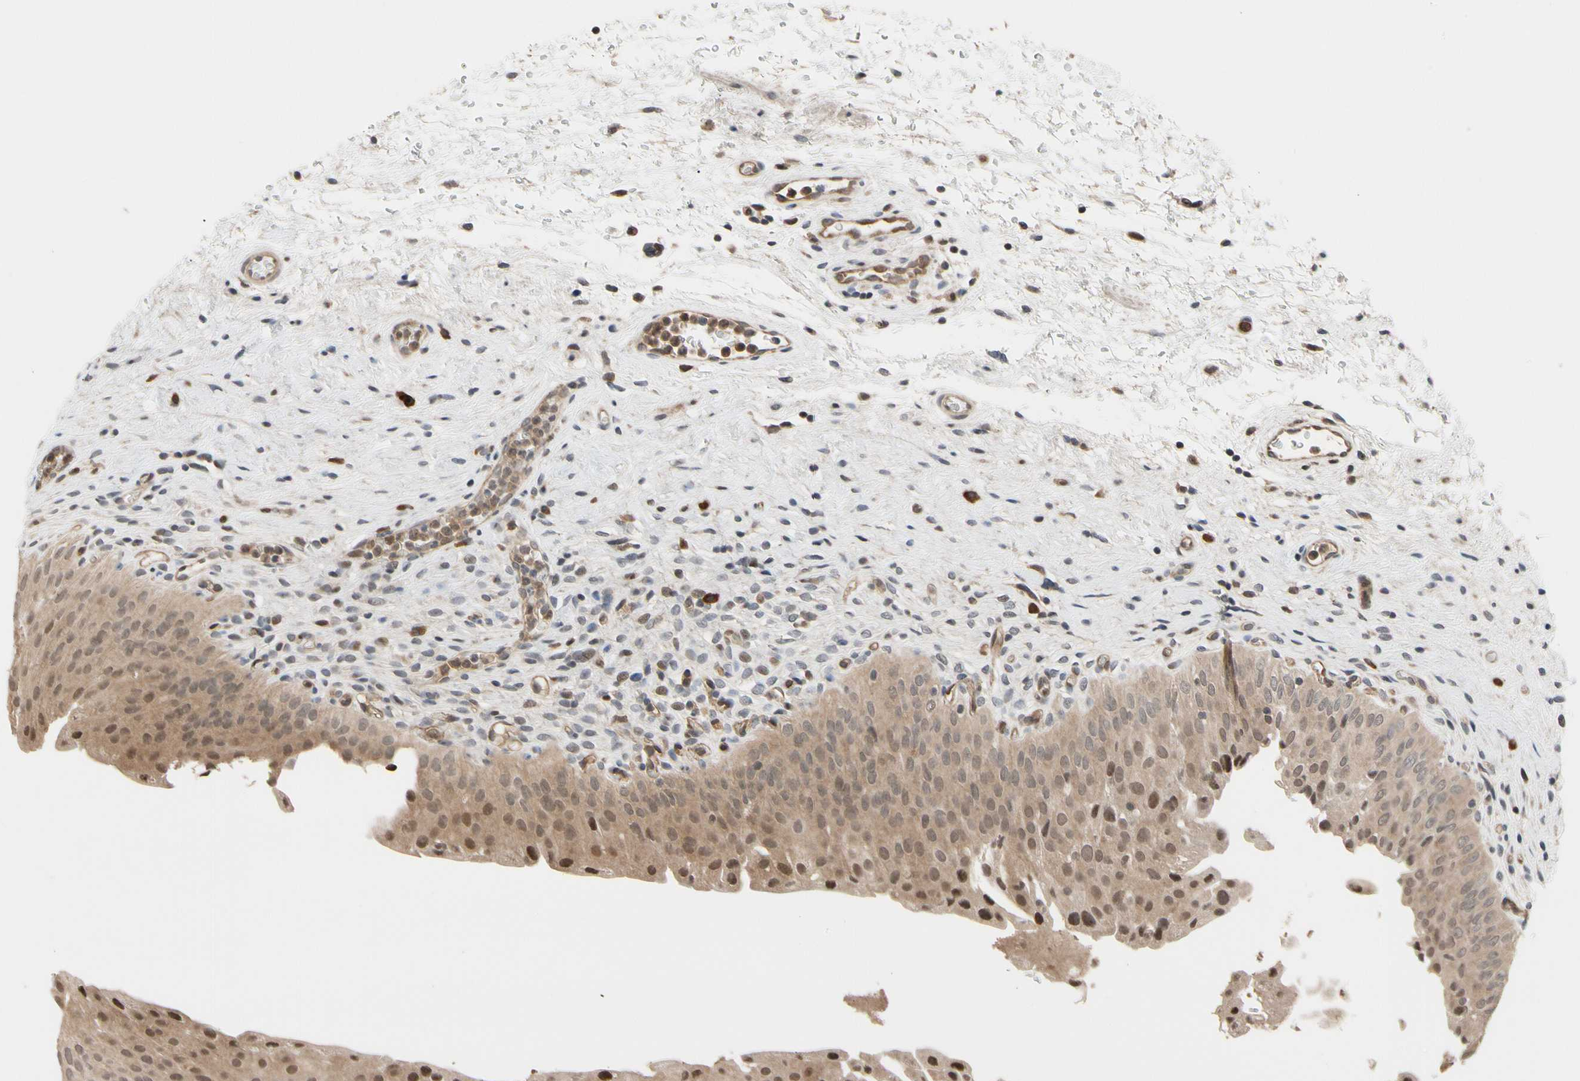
{"staining": {"intensity": "moderate", "quantity": ">75%", "location": "cytoplasmic/membranous,nuclear"}, "tissue": "urinary bladder", "cell_type": "Urothelial cells", "image_type": "normal", "snomed": [{"axis": "morphology", "description": "Normal tissue, NOS"}, {"axis": "morphology", "description": "Urothelial carcinoma, High grade"}, {"axis": "topography", "description": "Urinary bladder"}], "caption": "The histopathology image reveals a brown stain indicating the presence of a protein in the cytoplasmic/membranous,nuclear of urothelial cells in urinary bladder. (DAB = brown stain, brightfield microscopy at high magnification).", "gene": "CYTIP", "patient": {"sex": "male", "age": 46}}